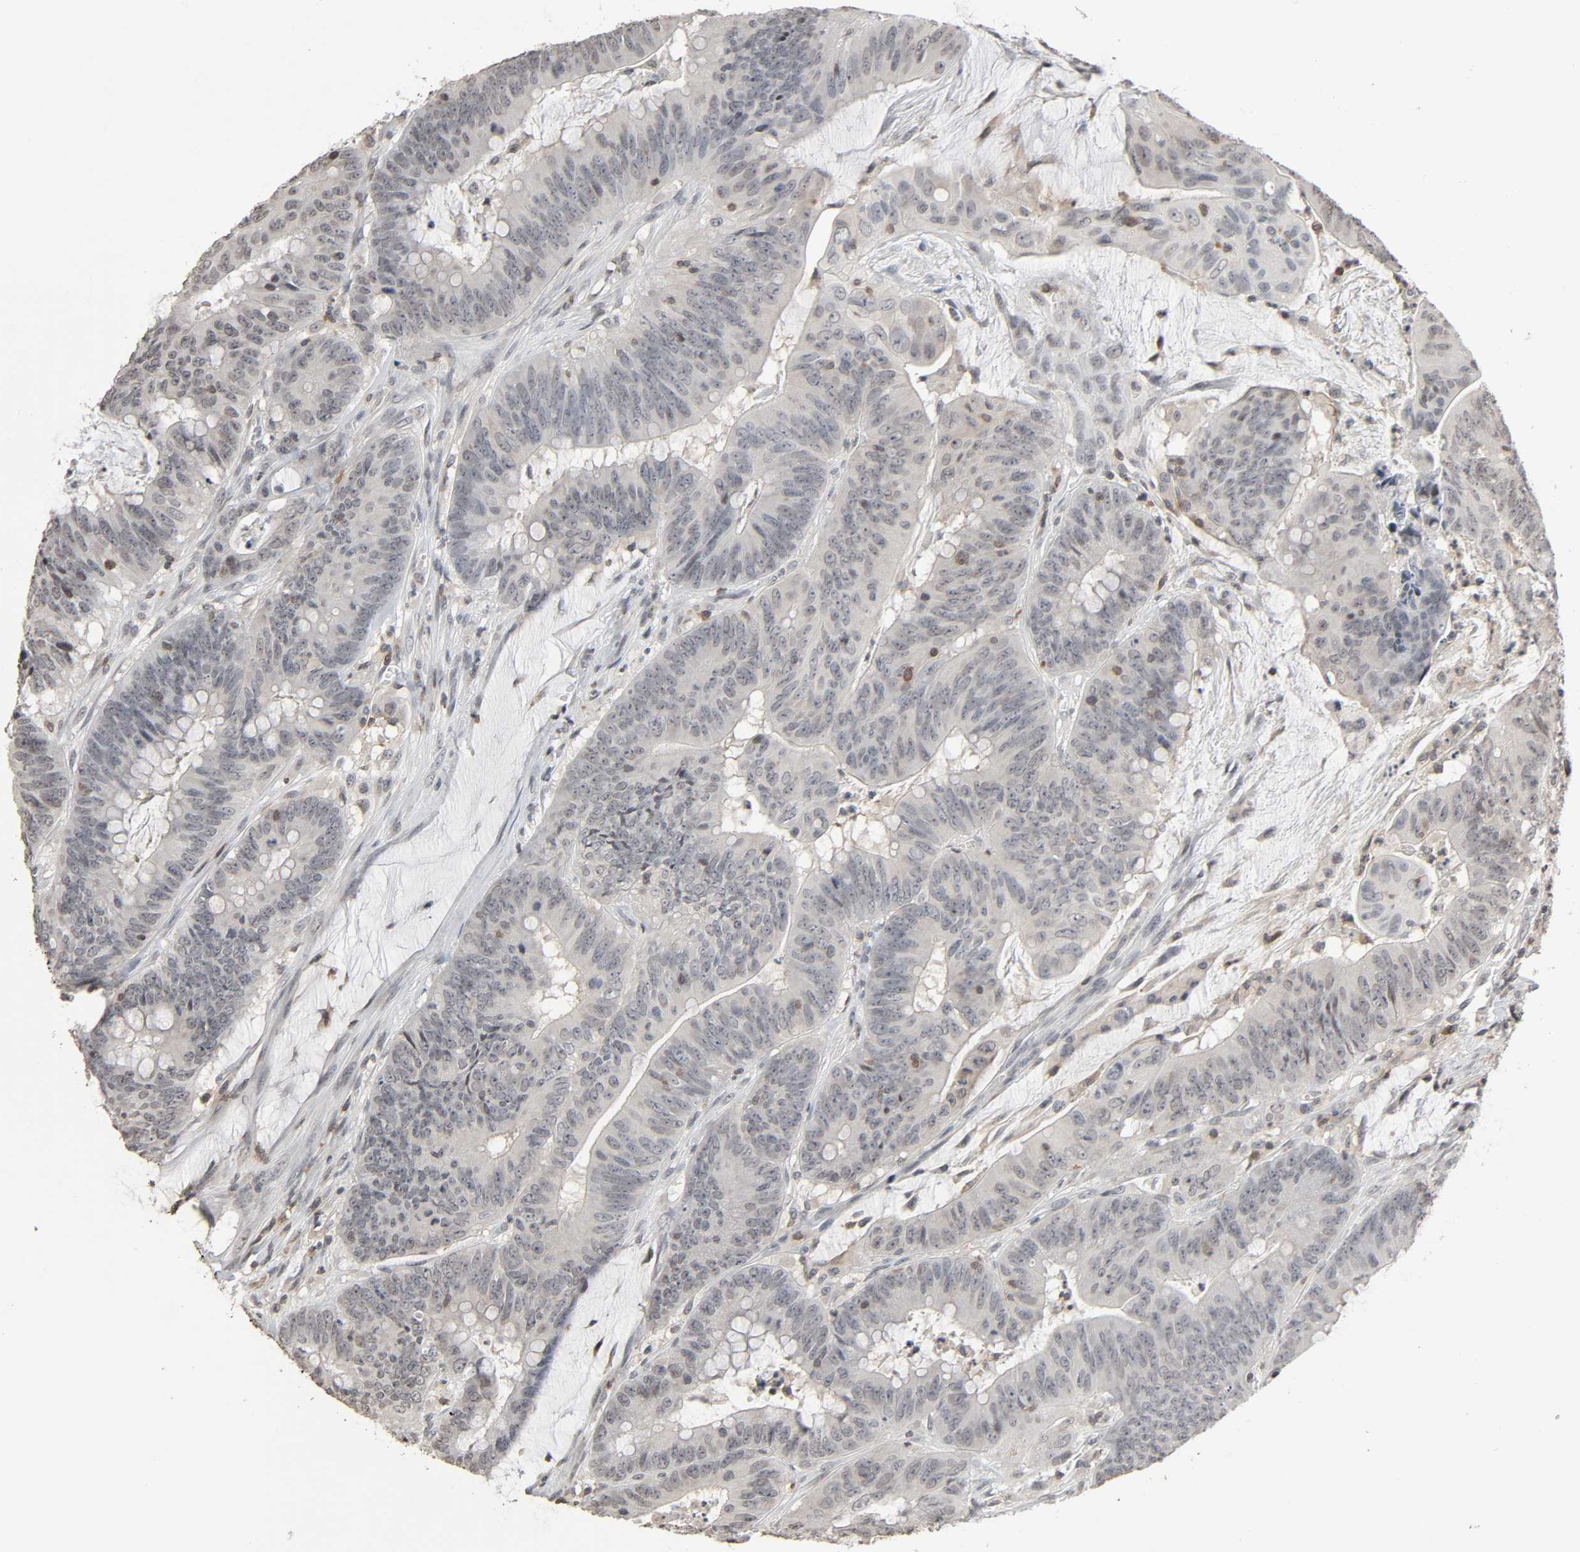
{"staining": {"intensity": "negative", "quantity": "none", "location": "none"}, "tissue": "colorectal cancer", "cell_type": "Tumor cells", "image_type": "cancer", "snomed": [{"axis": "morphology", "description": "Adenocarcinoma, NOS"}, {"axis": "topography", "description": "Colon"}], "caption": "The immunohistochemistry (IHC) histopathology image has no significant expression in tumor cells of adenocarcinoma (colorectal) tissue.", "gene": "STK4", "patient": {"sex": "male", "age": 45}}